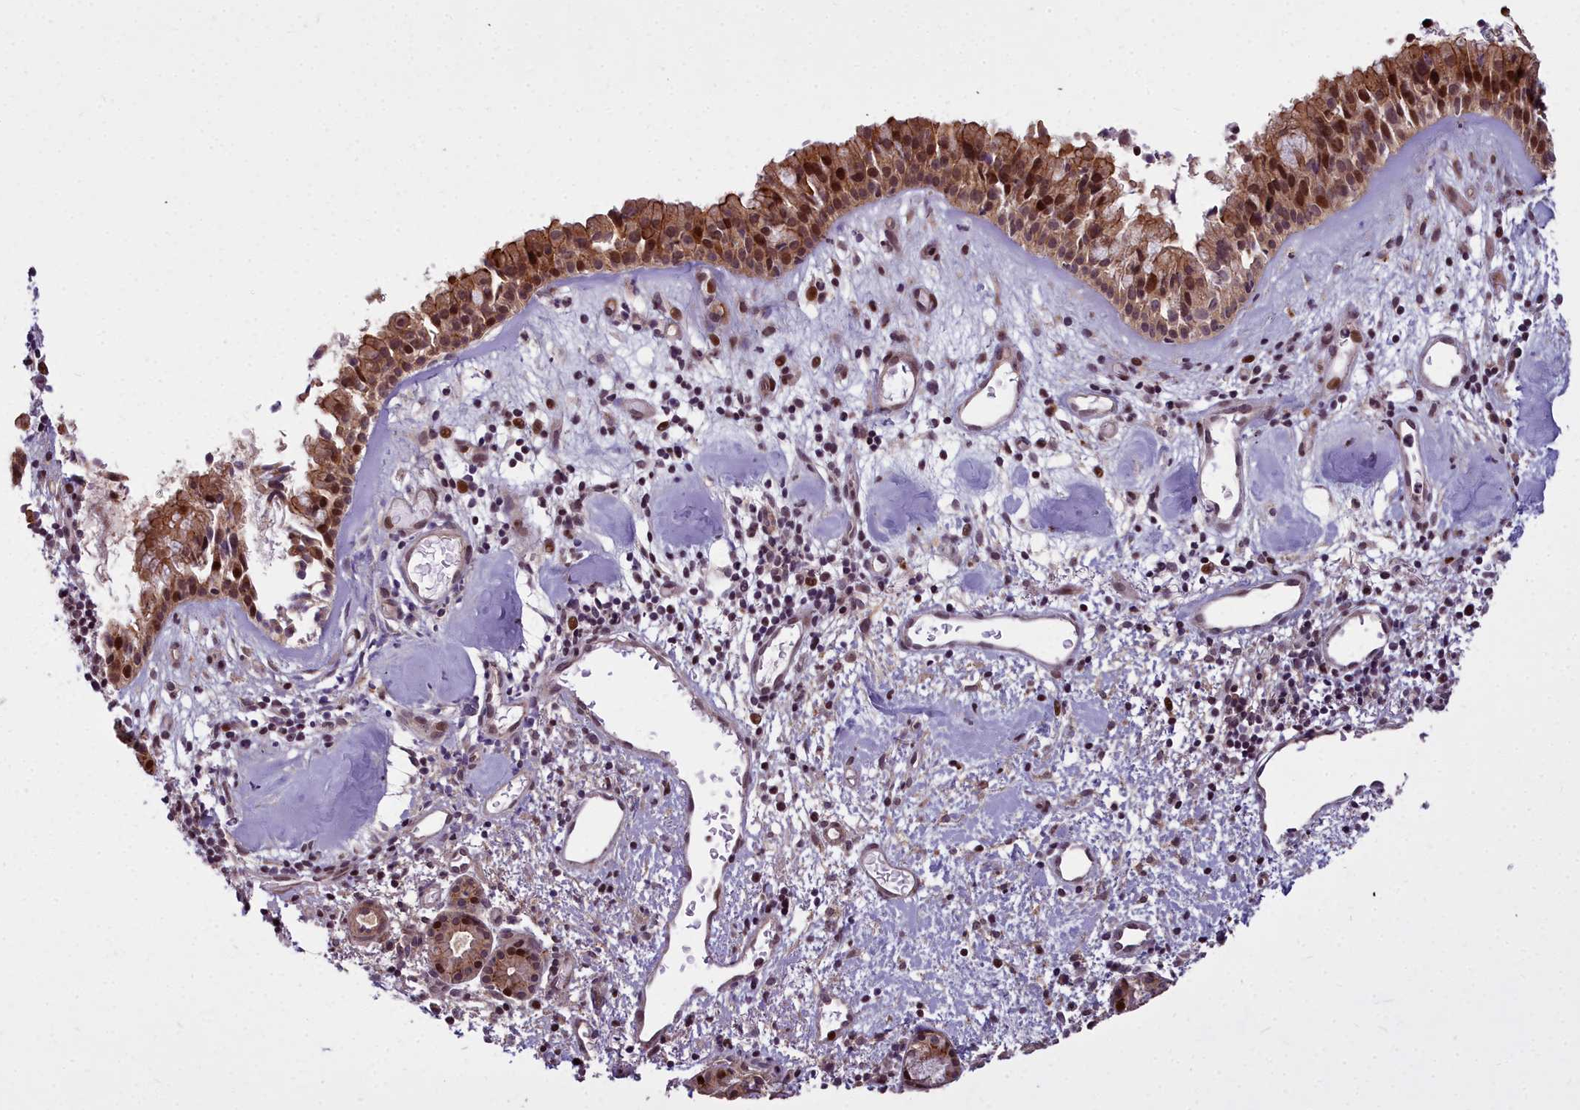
{"staining": {"intensity": "moderate", "quantity": ">75%", "location": "cytoplasmic/membranous,nuclear"}, "tissue": "nasopharynx", "cell_type": "Respiratory epithelial cells", "image_type": "normal", "snomed": [{"axis": "morphology", "description": "Normal tissue, NOS"}, {"axis": "topography", "description": "Nasopharynx"}], "caption": "DAB immunohistochemical staining of benign human nasopharynx reveals moderate cytoplasmic/membranous,nuclear protein positivity in about >75% of respiratory epithelial cells.", "gene": "GLYATL3", "patient": {"sex": "male", "age": 82}}